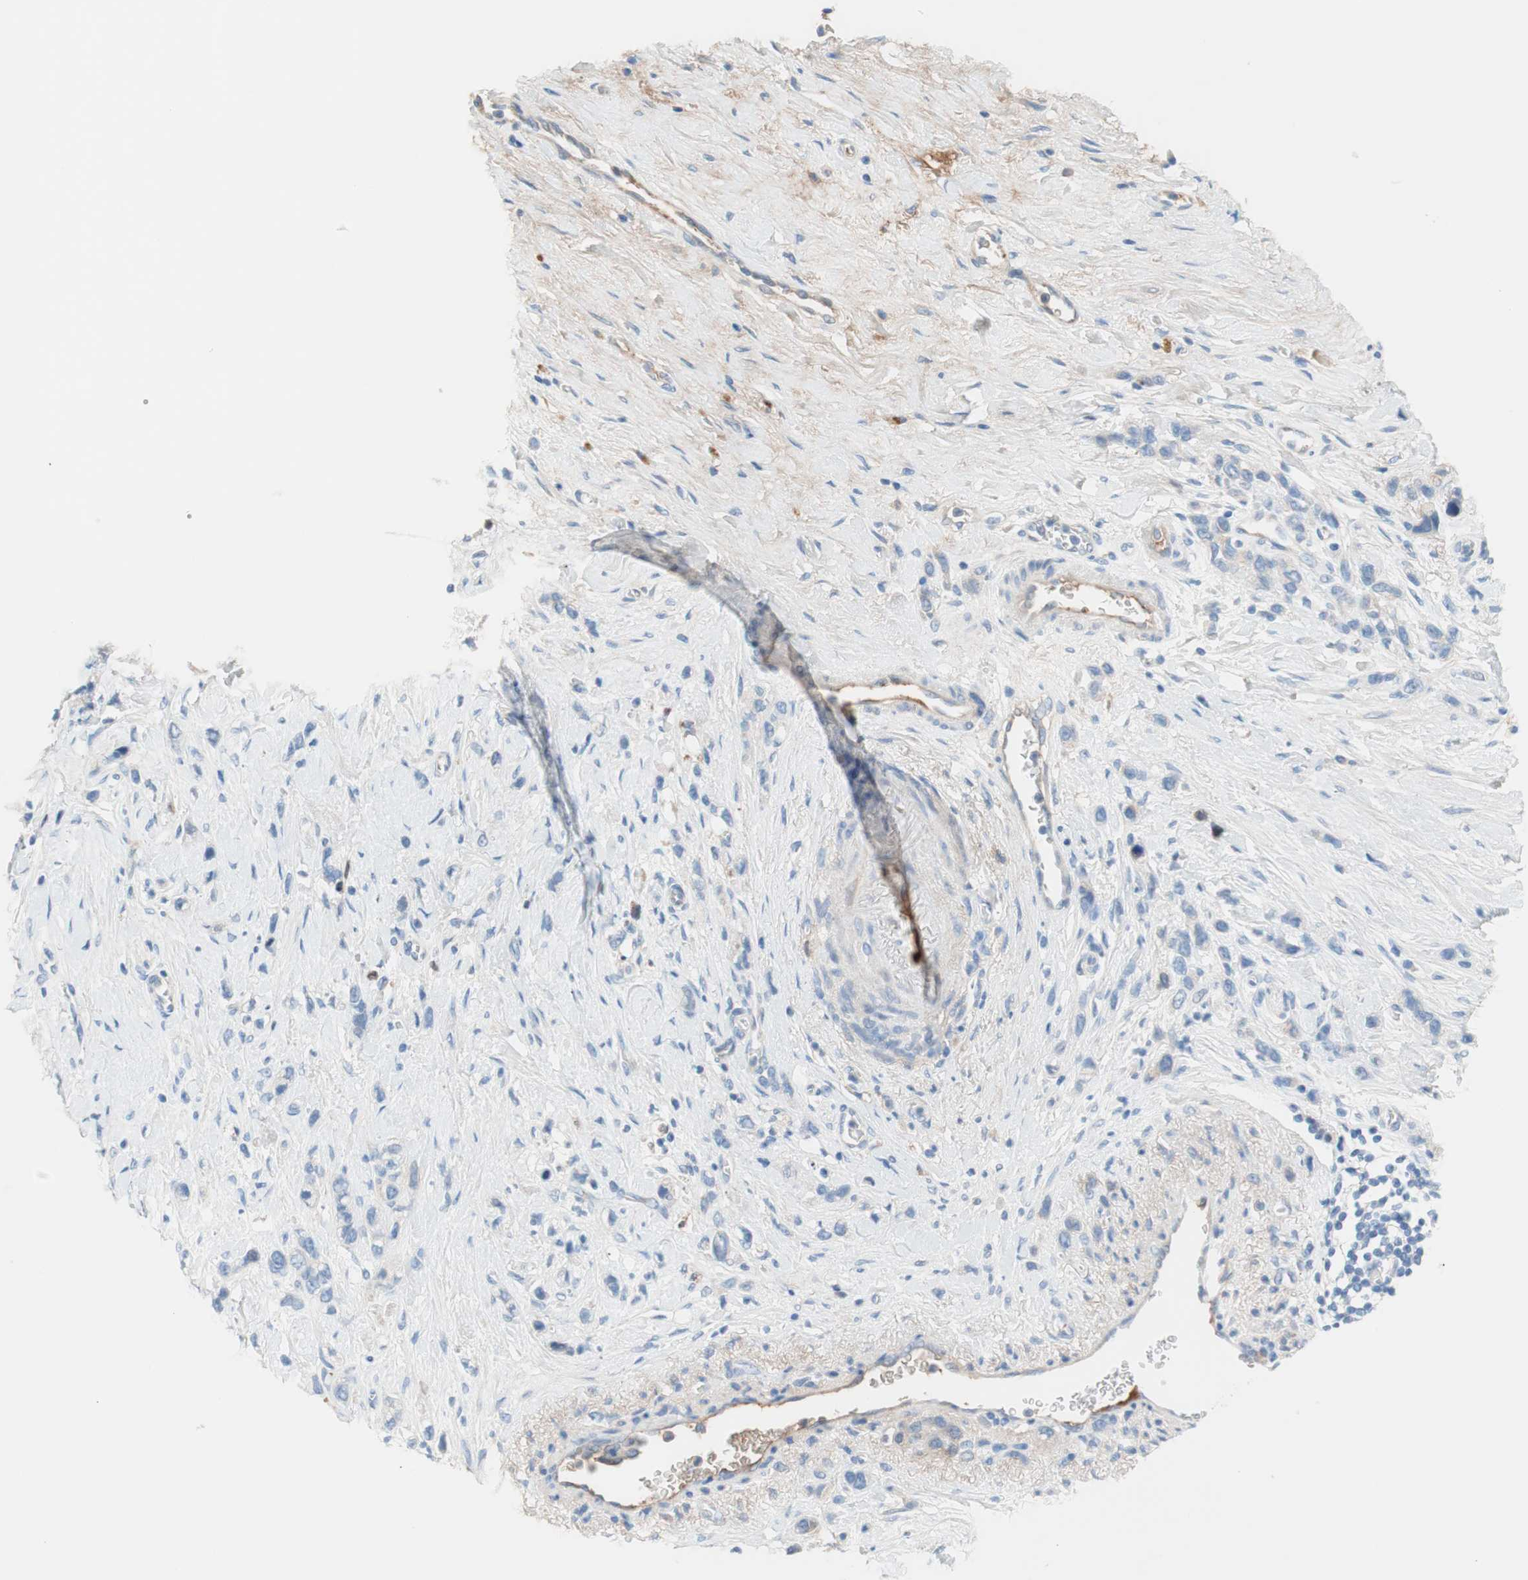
{"staining": {"intensity": "negative", "quantity": "none", "location": "none"}, "tissue": "stomach cancer", "cell_type": "Tumor cells", "image_type": "cancer", "snomed": [{"axis": "morphology", "description": "Normal tissue, NOS"}, {"axis": "morphology", "description": "Adenocarcinoma, NOS"}, {"axis": "morphology", "description": "Adenocarcinoma, High grade"}, {"axis": "topography", "description": "Stomach, upper"}, {"axis": "topography", "description": "Stomach"}], "caption": "Immunohistochemistry (IHC) micrograph of stomach cancer stained for a protein (brown), which reveals no staining in tumor cells.", "gene": "RBP4", "patient": {"sex": "female", "age": 65}}